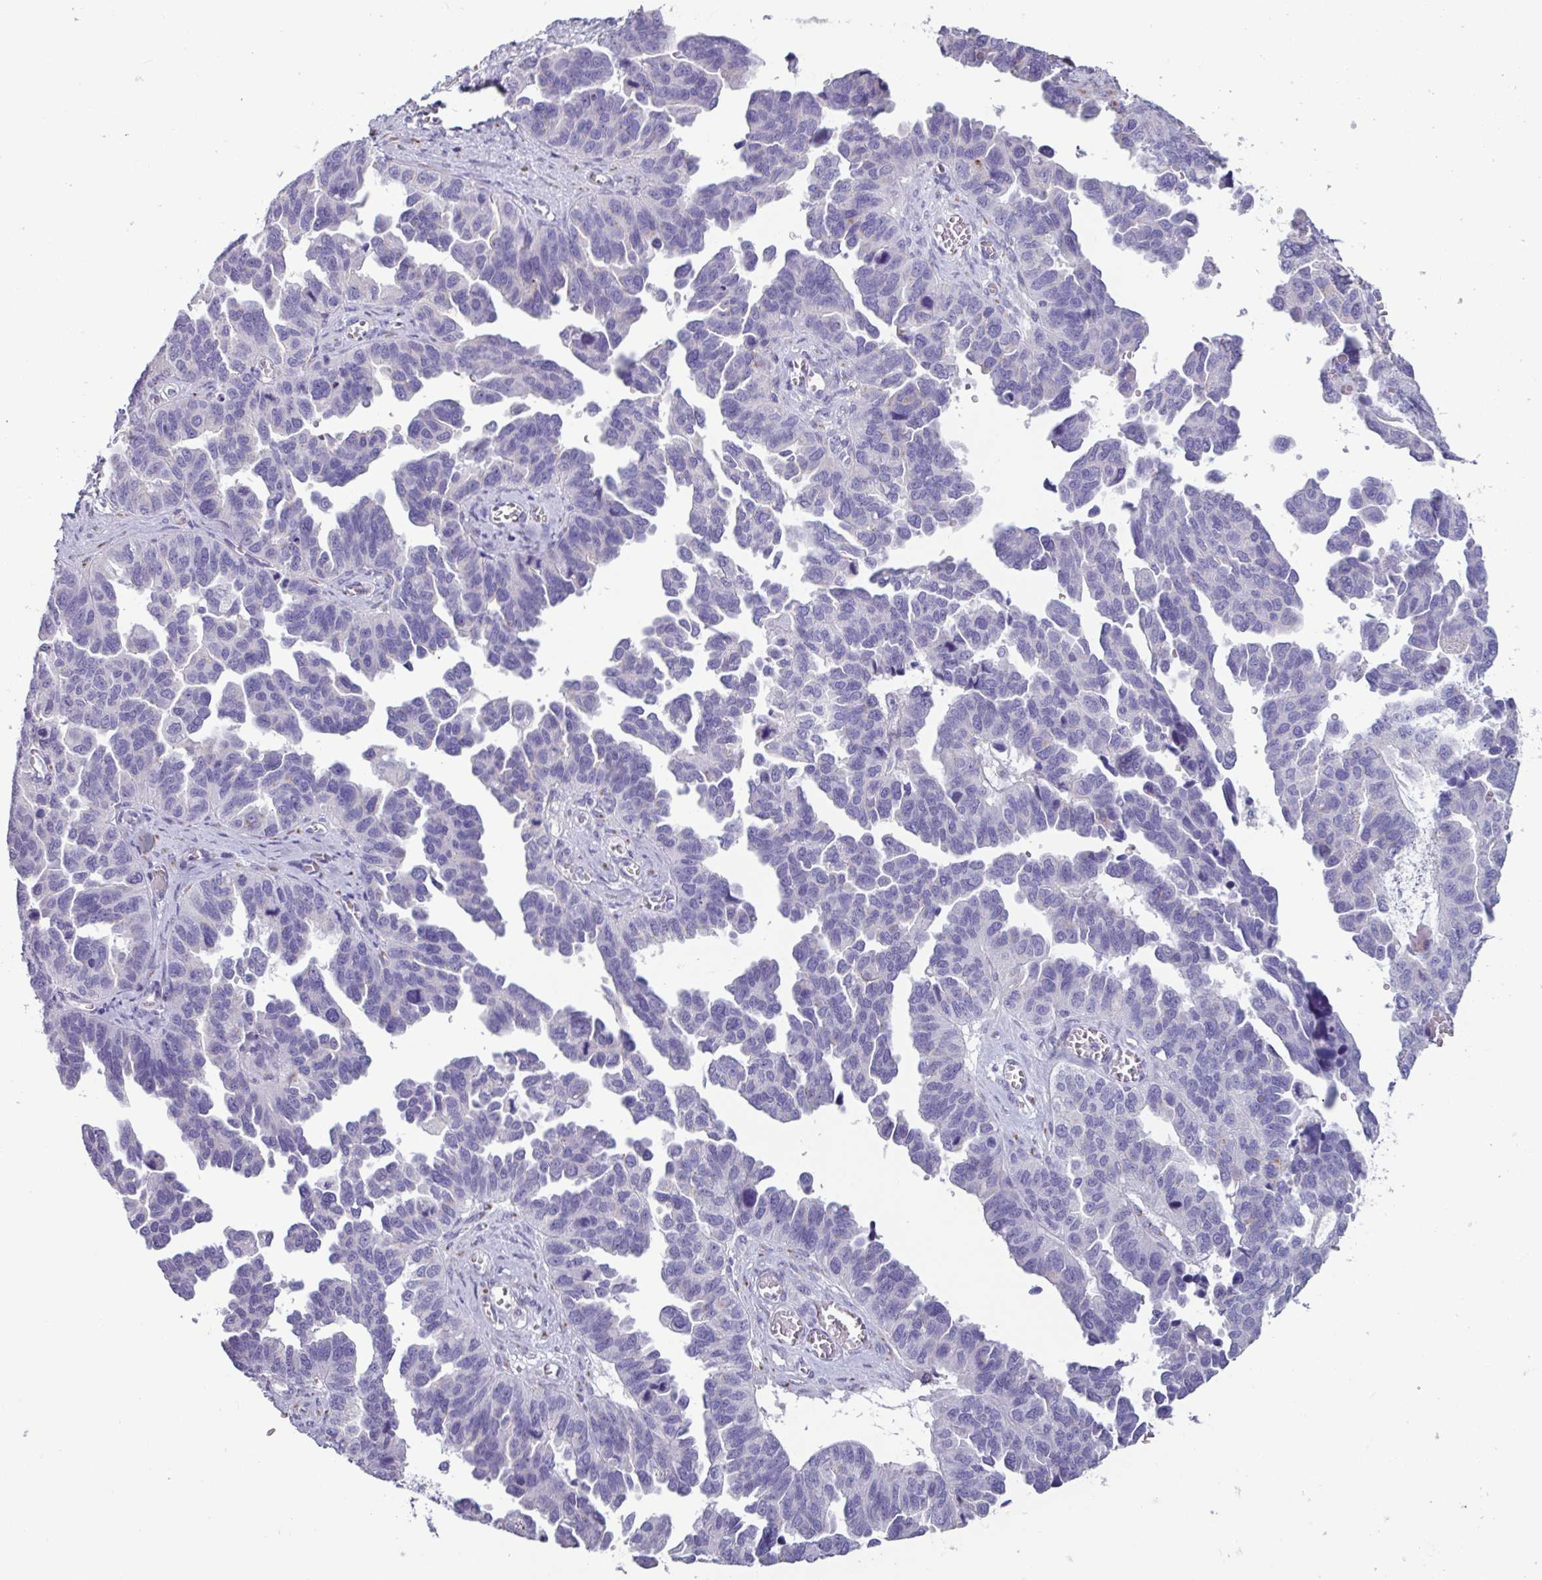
{"staining": {"intensity": "negative", "quantity": "none", "location": "none"}, "tissue": "ovarian cancer", "cell_type": "Tumor cells", "image_type": "cancer", "snomed": [{"axis": "morphology", "description": "Cystadenocarcinoma, serous, NOS"}, {"axis": "topography", "description": "Ovary"}], "caption": "Tumor cells show no significant protein positivity in ovarian cancer (serous cystadenocarcinoma).", "gene": "ADGRE1", "patient": {"sex": "female", "age": 64}}